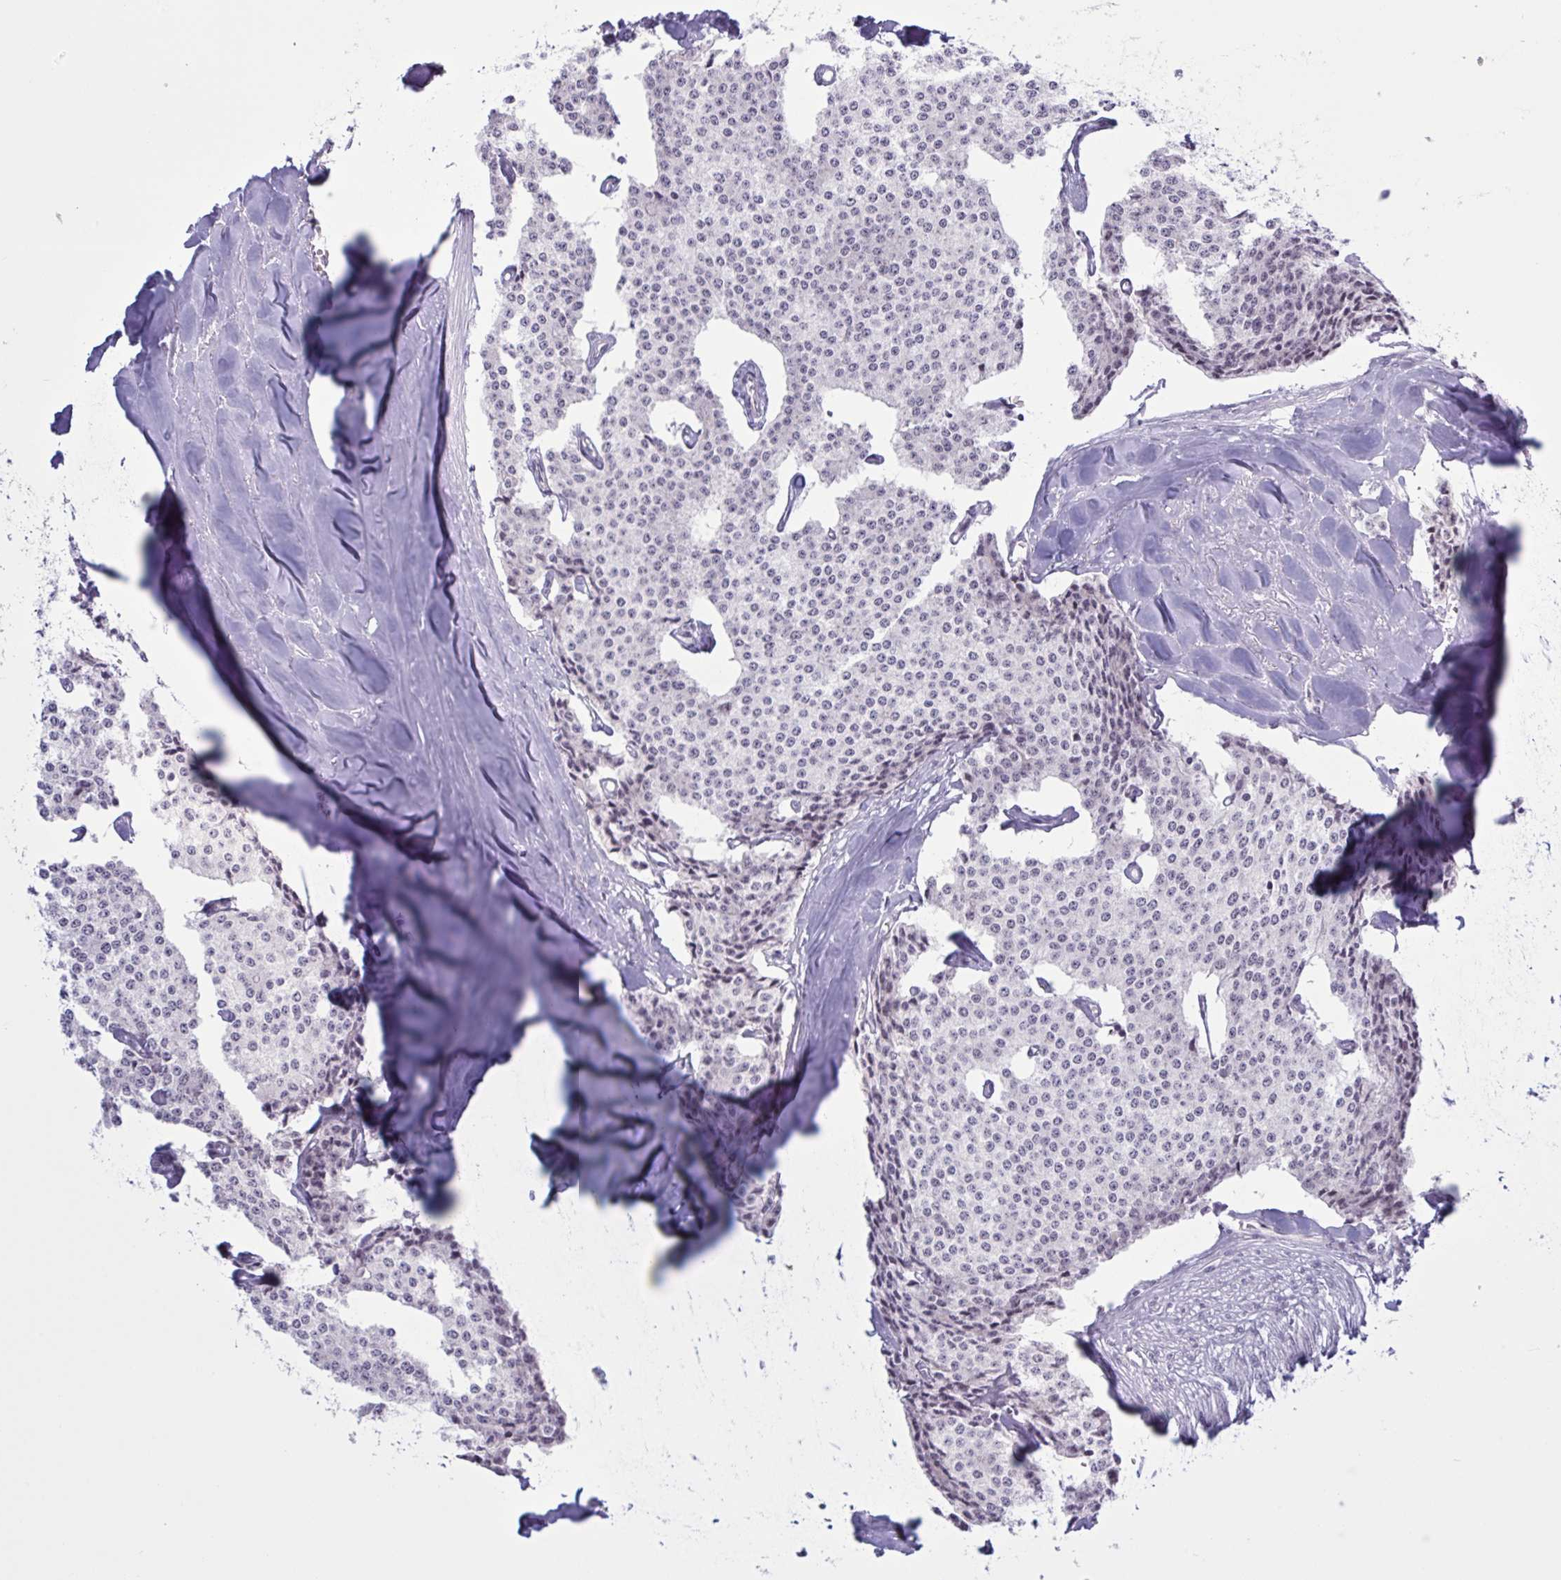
{"staining": {"intensity": "negative", "quantity": "none", "location": "none"}, "tissue": "carcinoid", "cell_type": "Tumor cells", "image_type": "cancer", "snomed": [{"axis": "morphology", "description": "Carcinoid, malignant, NOS"}, {"axis": "topography", "description": "Small intestine"}], "caption": "A high-resolution photomicrograph shows immunohistochemistry (IHC) staining of malignant carcinoid, which shows no significant positivity in tumor cells.", "gene": "PRMT6", "patient": {"sex": "female", "age": 64}}